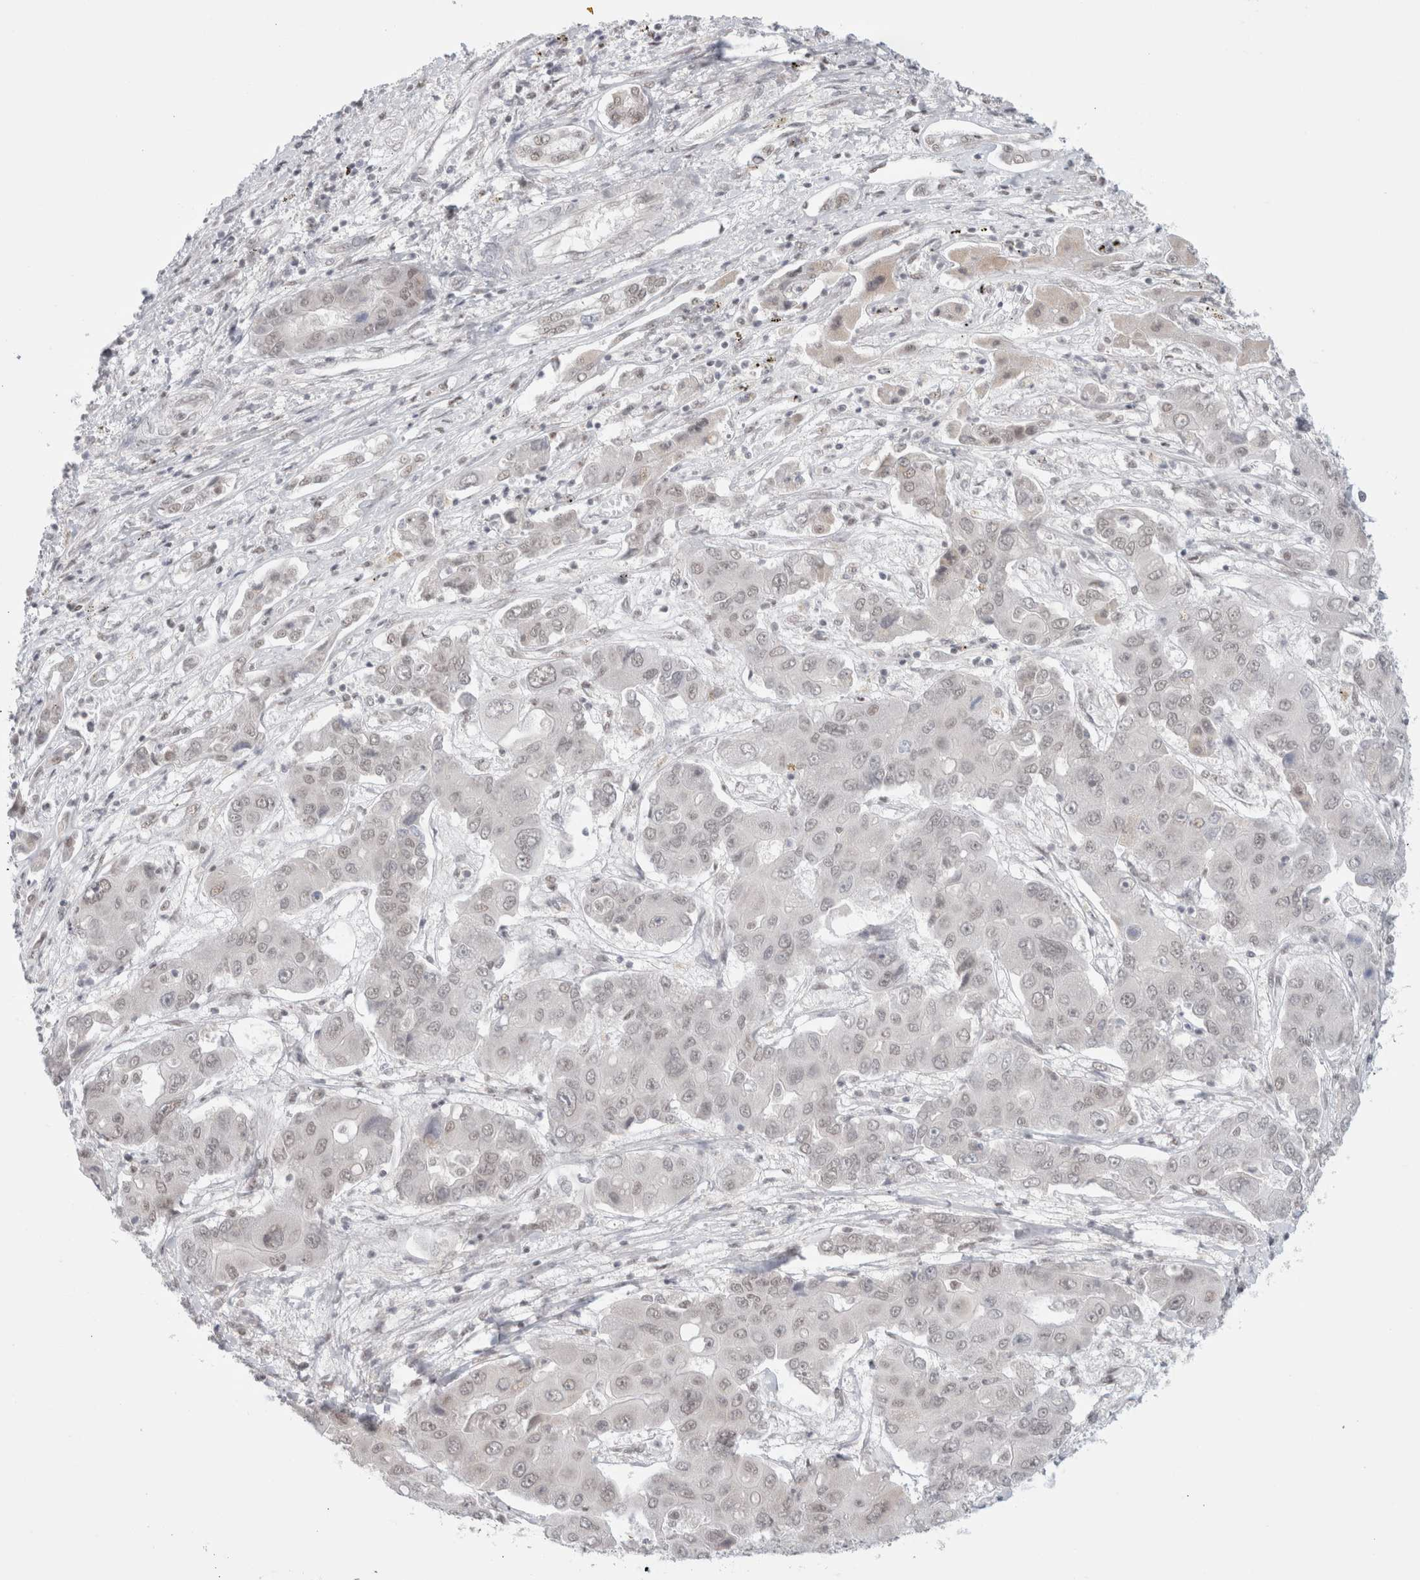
{"staining": {"intensity": "weak", "quantity": "<25%", "location": "nuclear"}, "tissue": "liver cancer", "cell_type": "Tumor cells", "image_type": "cancer", "snomed": [{"axis": "morphology", "description": "Cholangiocarcinoma"}, {"axis": "topography", "description": "Liver"}], "caption": "Tumor cells are negative for brown protein staining in cholangiocarcinoma (liver).", "gene": "TRMT12", "patient": {"sex": "male", "age": 67}}